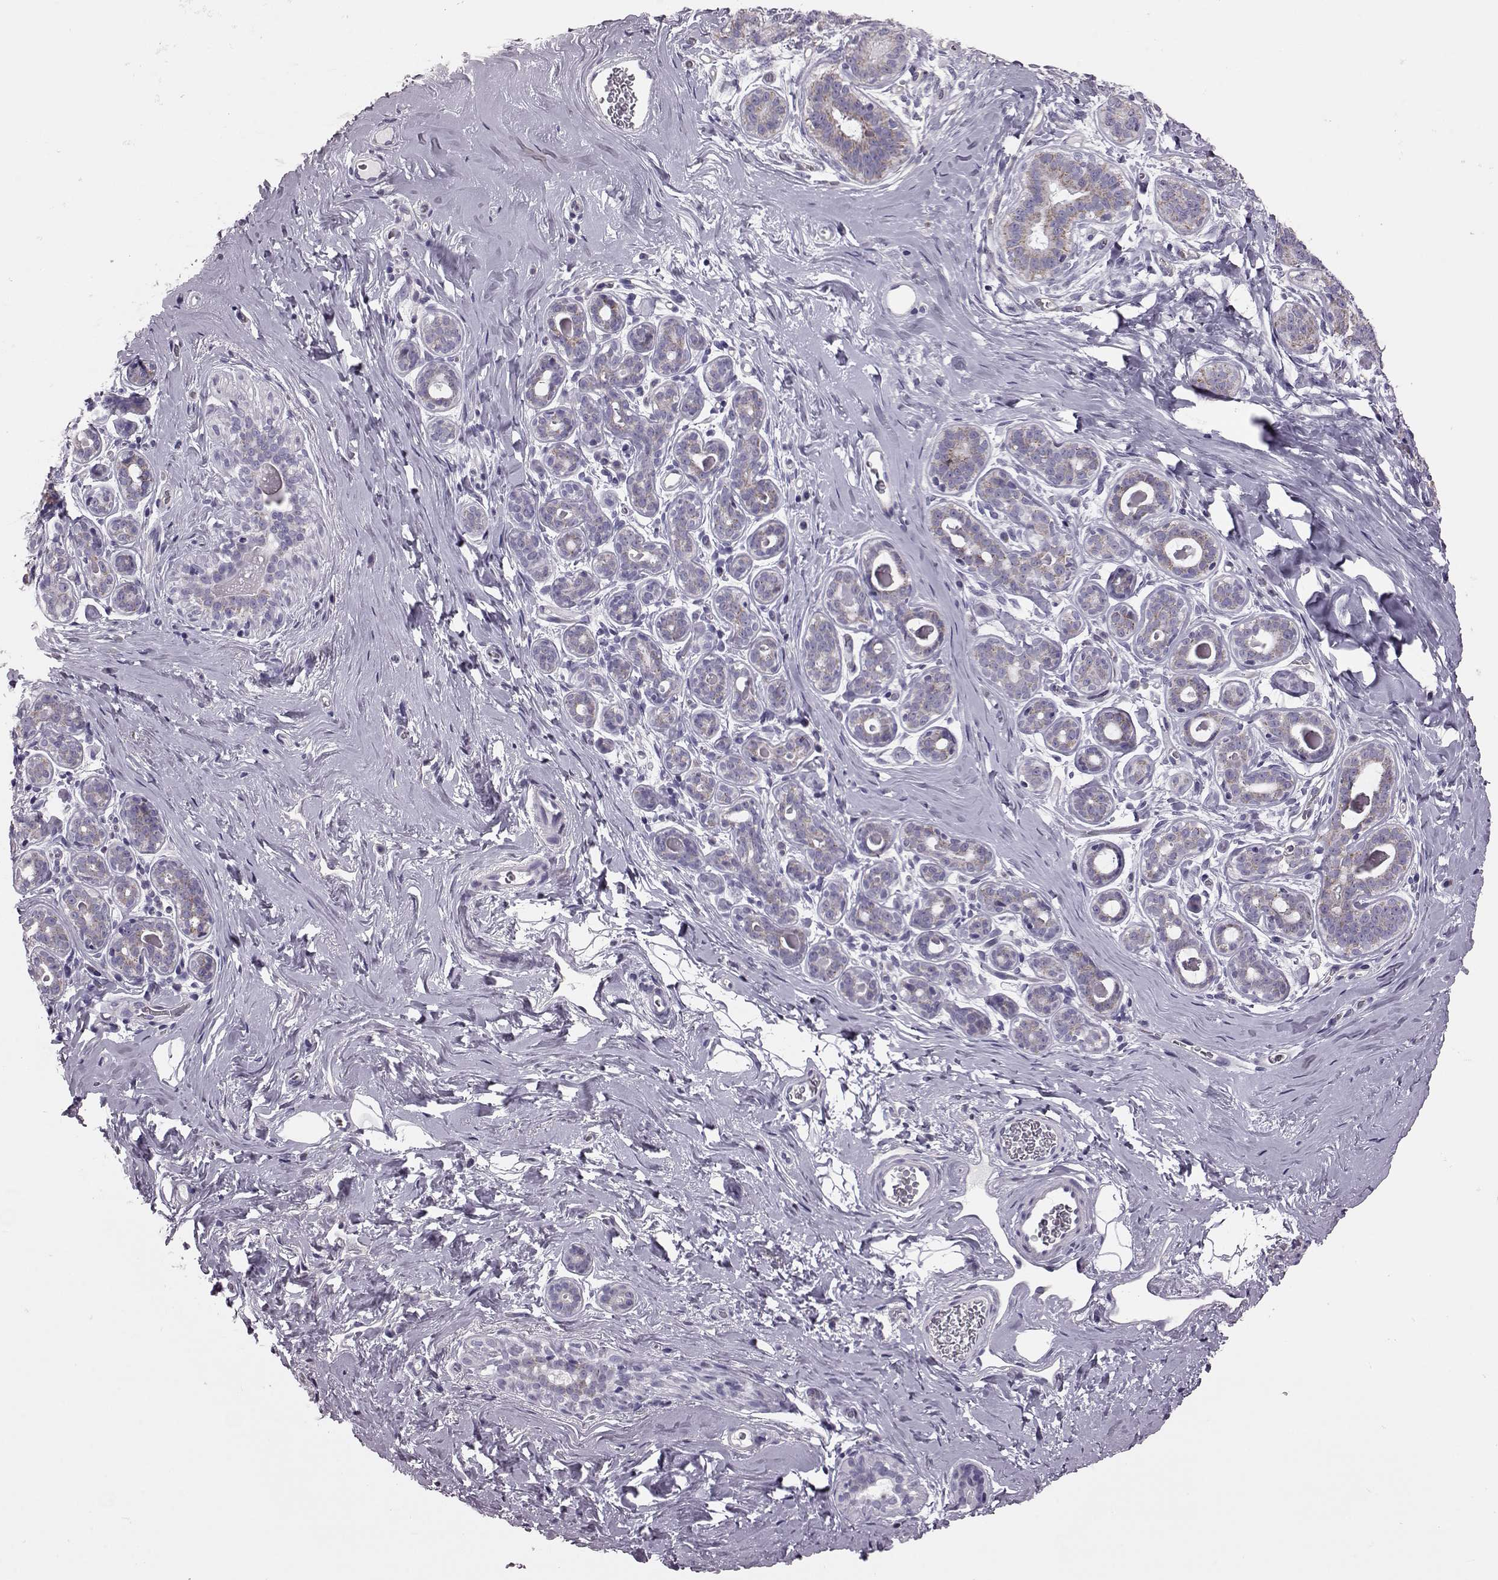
{"staining": {"intensity": "negative", "quantity": "none", "location": "none"}, "tissue": "breast", "cell_type": "Adipocytes", "image_type": "normal", "snomed": [{"axis": "morphology", "description": "Normal tissue, NOS"}, {"axis": "topography", "description": "Skin"}, {"axis": "topography", "description": "Breast"}], "caption": "High power microscopy histopathology image of an immunohistochemistry (IHC) photomicrograph of benign breast, revealing no significant staining in adipocytes. Nuclei are stained in blue.", "gene": "RIMS2", "patient": {"sex": "female", "age": 43}}